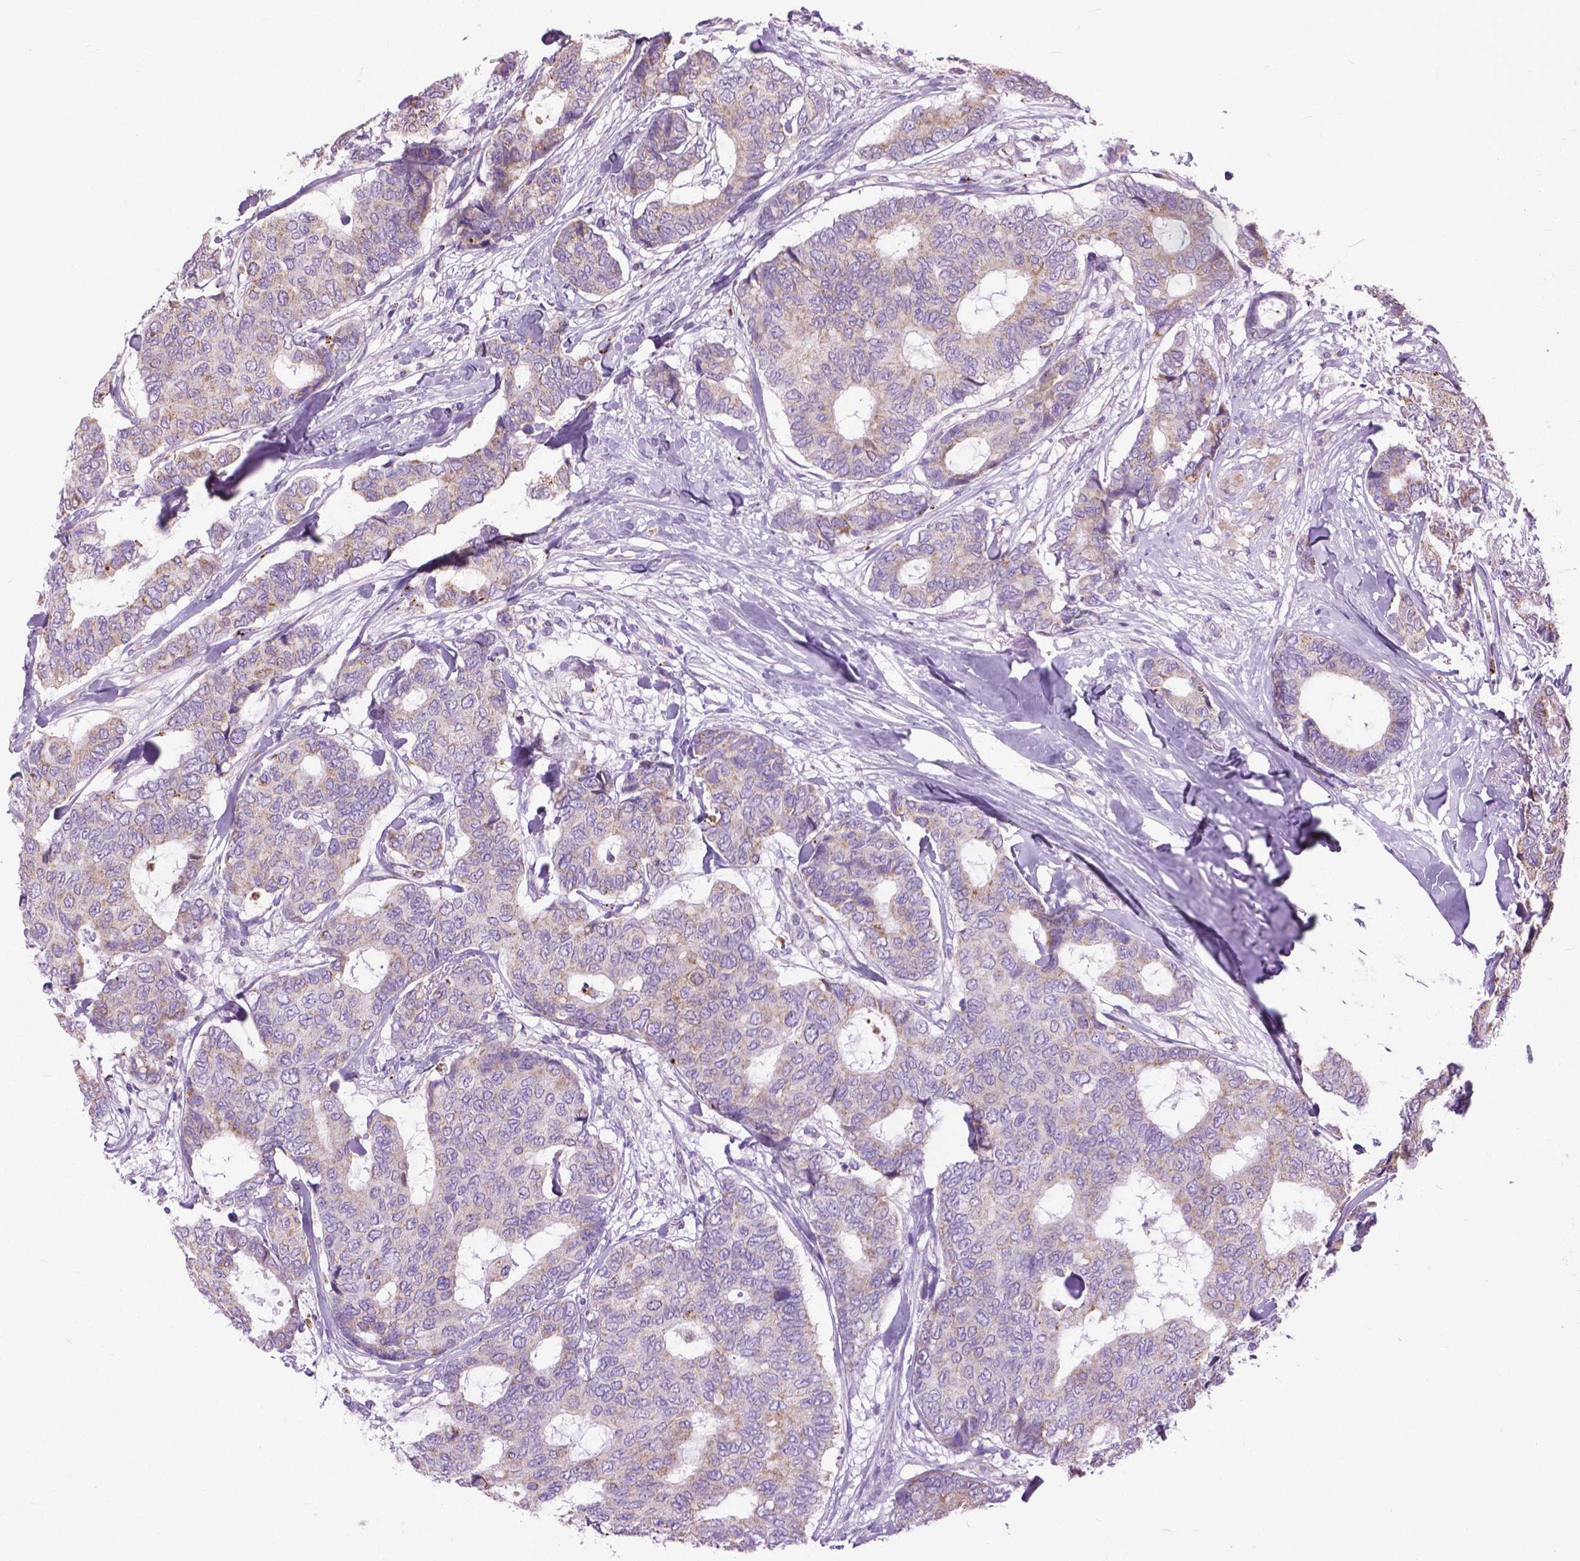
{"staining": {"intensity": "weak", "quantity": "25%-75%", "location": "cytoplasmic/membranous"}, "tissue": "breast cancer", "cell_type": "Tumor cells", "image_type": "cancer", "snomed": [{"axis": "morphology", "description": "Duct carcinoma"}, {"axis": "topography", "description": "Breast"}], "caption": "Infiltrating ductal carcinoma (breast) stained with DAB (3,3'-diaminobenzidine) immunohistochemistry (IHC) reveals low levels of weak cytoplasmic/membranous staining in approximately 25%-75% of tumor cells.", "gene": "VDAC1", "patient": {"sex": "female", "age": 75}}